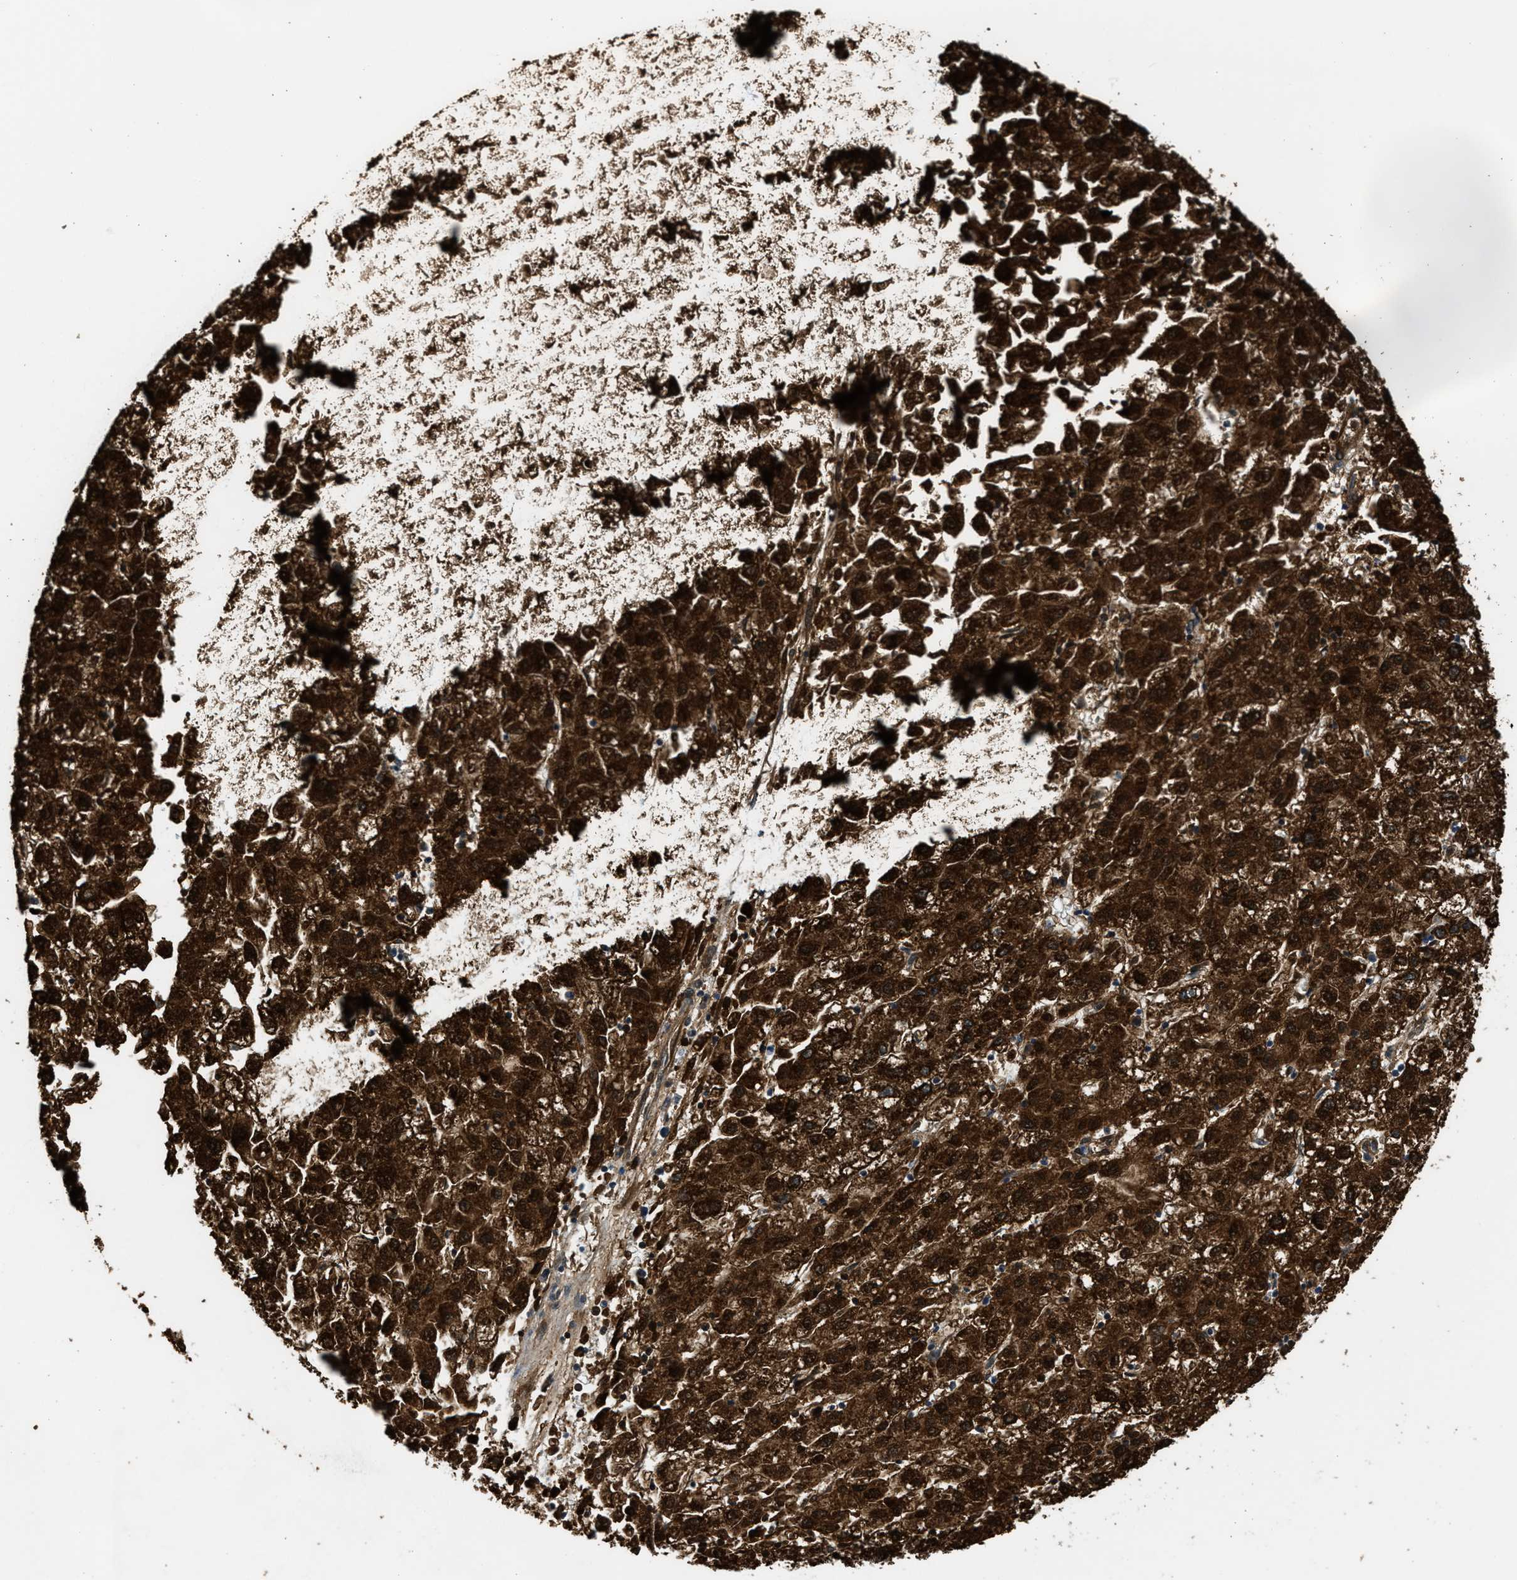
{"staining": {"intensity": "strong", "quantity": ">75%", "location": "cytoplasmic/membranous"}, "tissue": "liver cancer", "cell_type": "Tumor cells", "image_type": "cancer", "snomed": [{"axis": "morphology", "description": "Carcinoma, Hepatocellular, NOS"}, {"axis": "topography", "description": "Liver"}], "caption": "A brown stain shows strong cytoplasmic/membranous positivity of a protein in liver hepatocellular carcinoma tumor cells.", "gene": "HIBADH", "patient": {"sex": "male", "age": 72}}